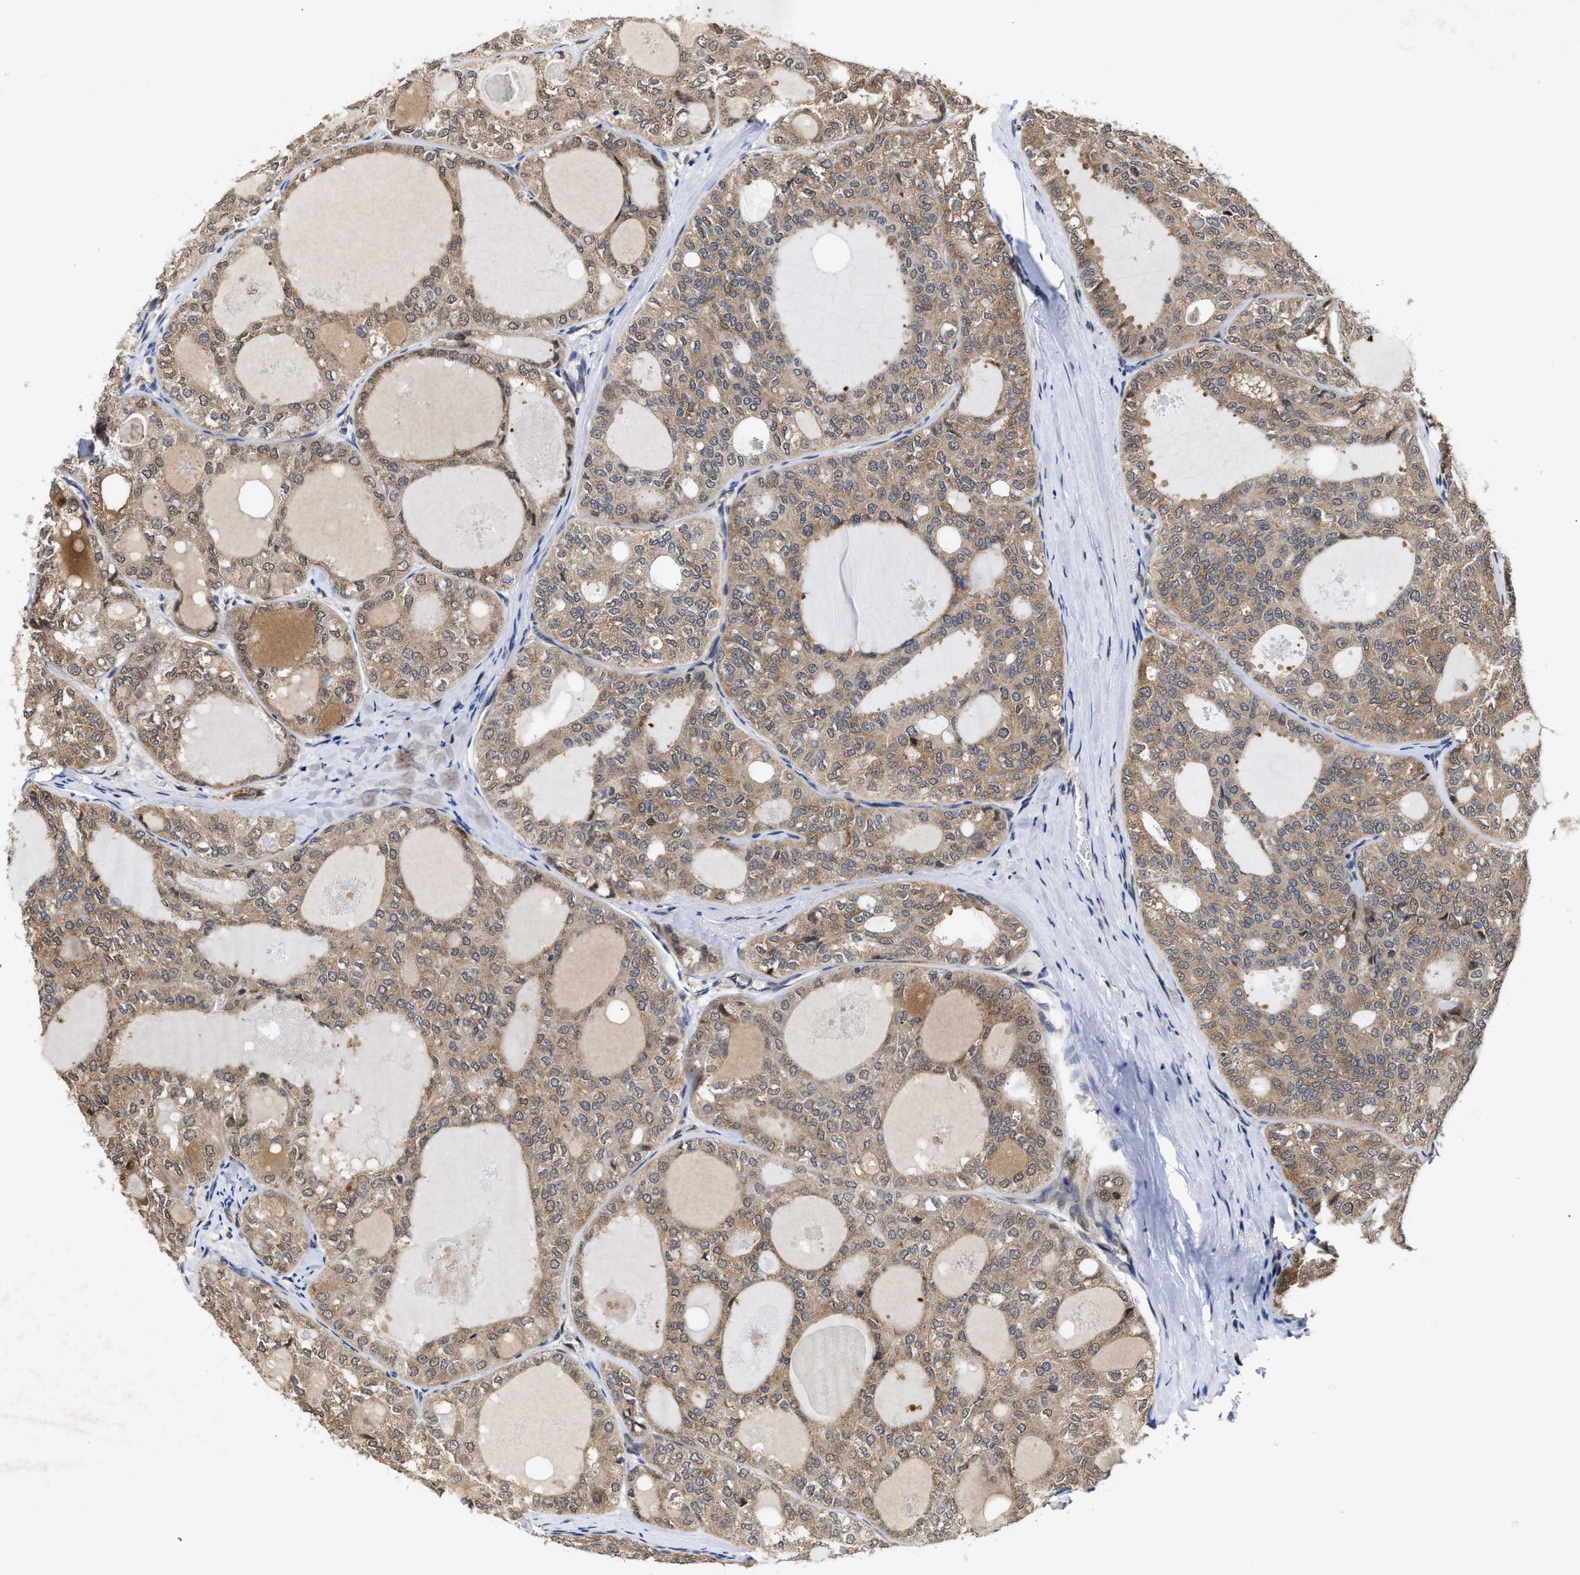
{"staining": {"intensity": "moderate", "quantity": ">75%", "location": "cytoplasmic/membranous"}, "tissue": "thyroid cancer", "cell_type": "Tumor cells", "image_type": "cancer", "snomed": [{"axis": "morphology", "description": "Follicular adenoma carcinoma, NOS"}, {"axis": "topography", "description": "Thyroid gland"}], "caption": "Follicular adenoma carcinoma (thyroid) tissue demonstrates moderate cytoplasmic/membranous positivity in approximately >75% of tumor cells, visualized by immunohistochemistry.", "gene": "CLIP2", "patient": {"sex": "male", "age": 75}}